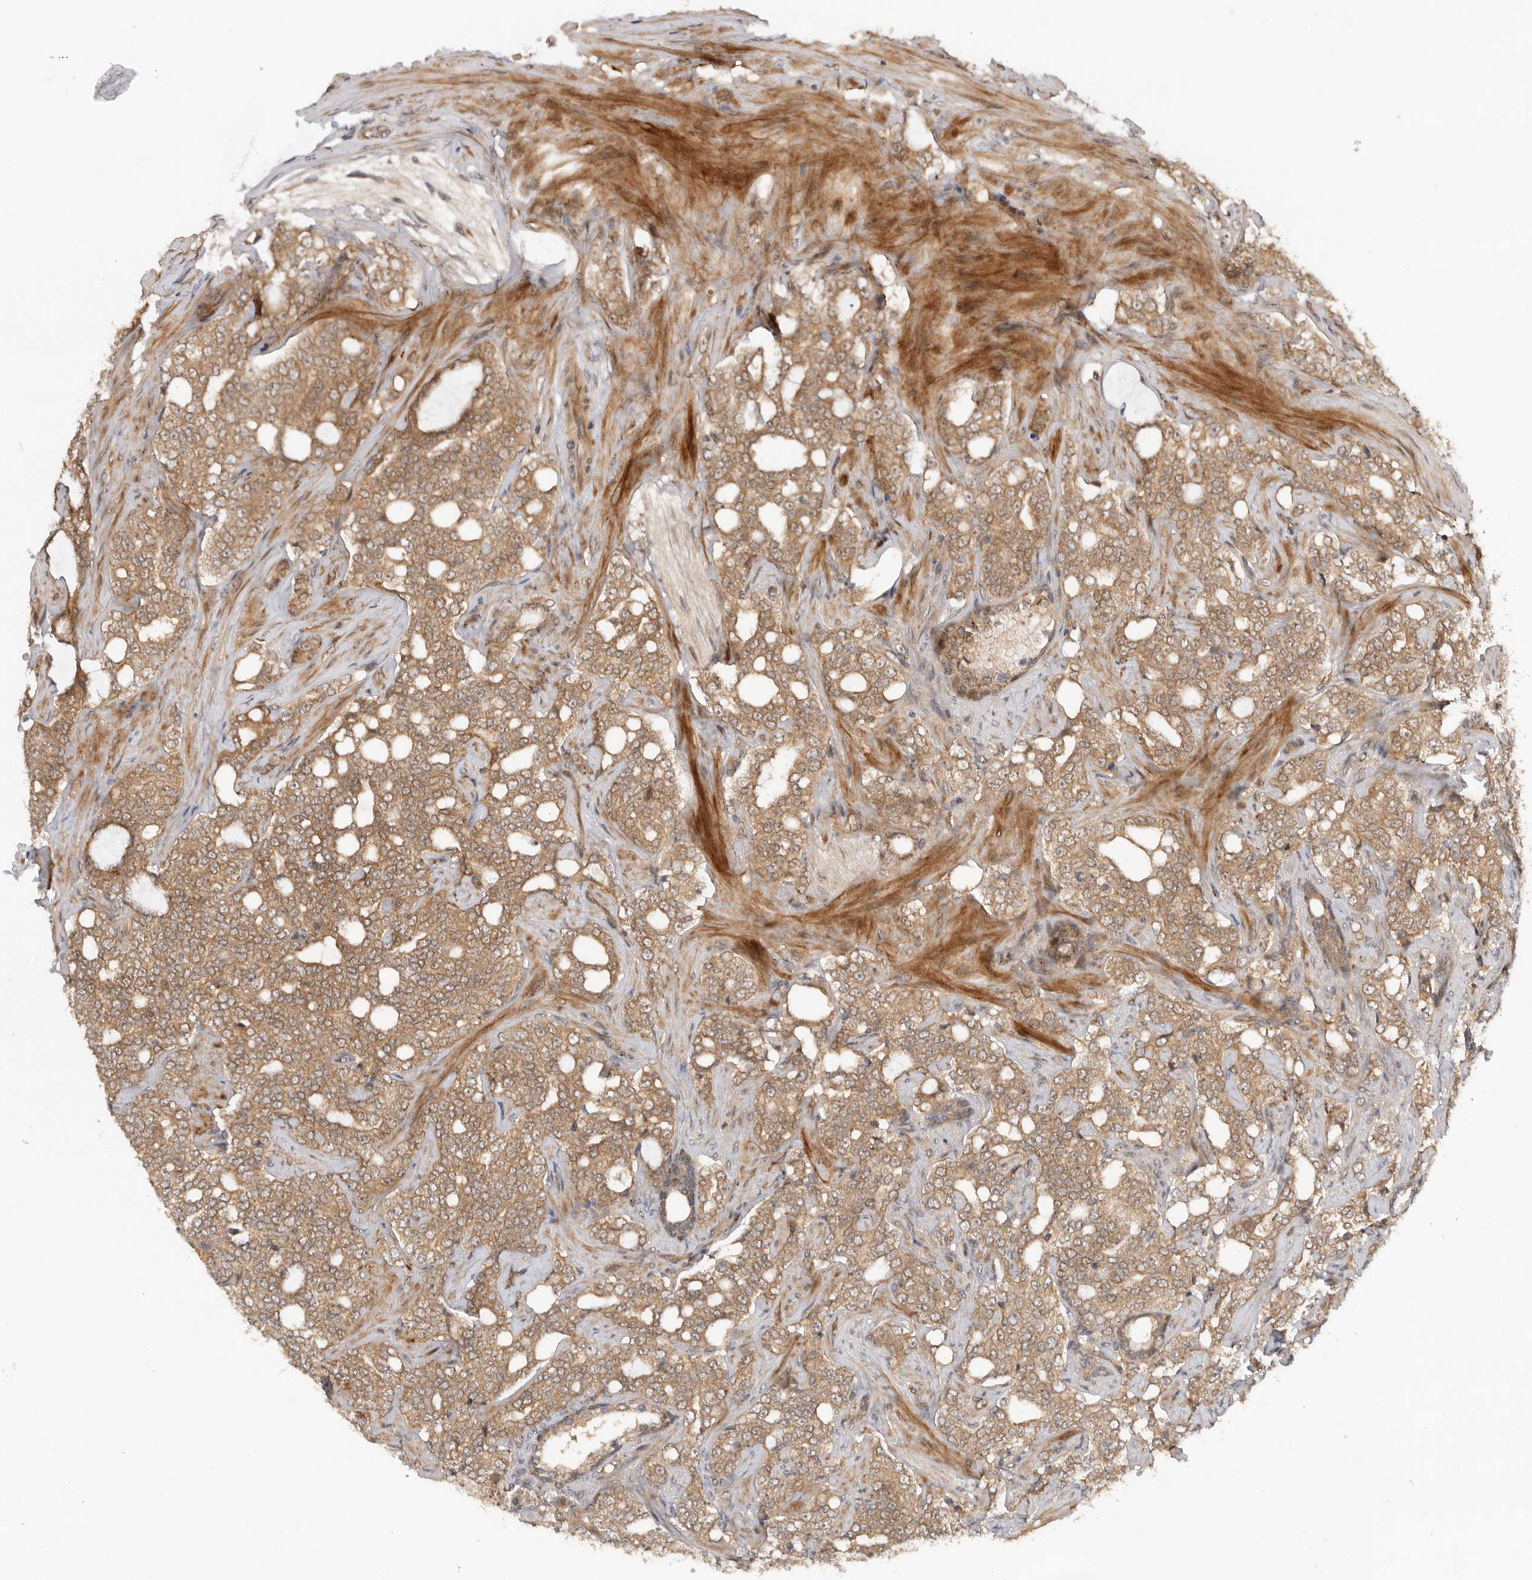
{"staining": {"intensity": "moderate", "quantity": ">75%", "location": "cytoplasmic/membranous"}, "tissue": "prostate cancer", "cell_type": "Tumor cells", "image_type": "cancer", "snomed": [{"axis": "morphology", "description": "Adenocarcinoma, High grade"}, {"axis": "topography", "description": "Prostate"}], "caption": "Adenocarcinoma (high-grade) (prostate) was stained to show a protein in brown. There is medium levels of moderate cytoplasmic/membranous positivity in about >75% of tumor cells.", "gene": "DCAF8", "patient": {"sex": "male", "age": 64}}